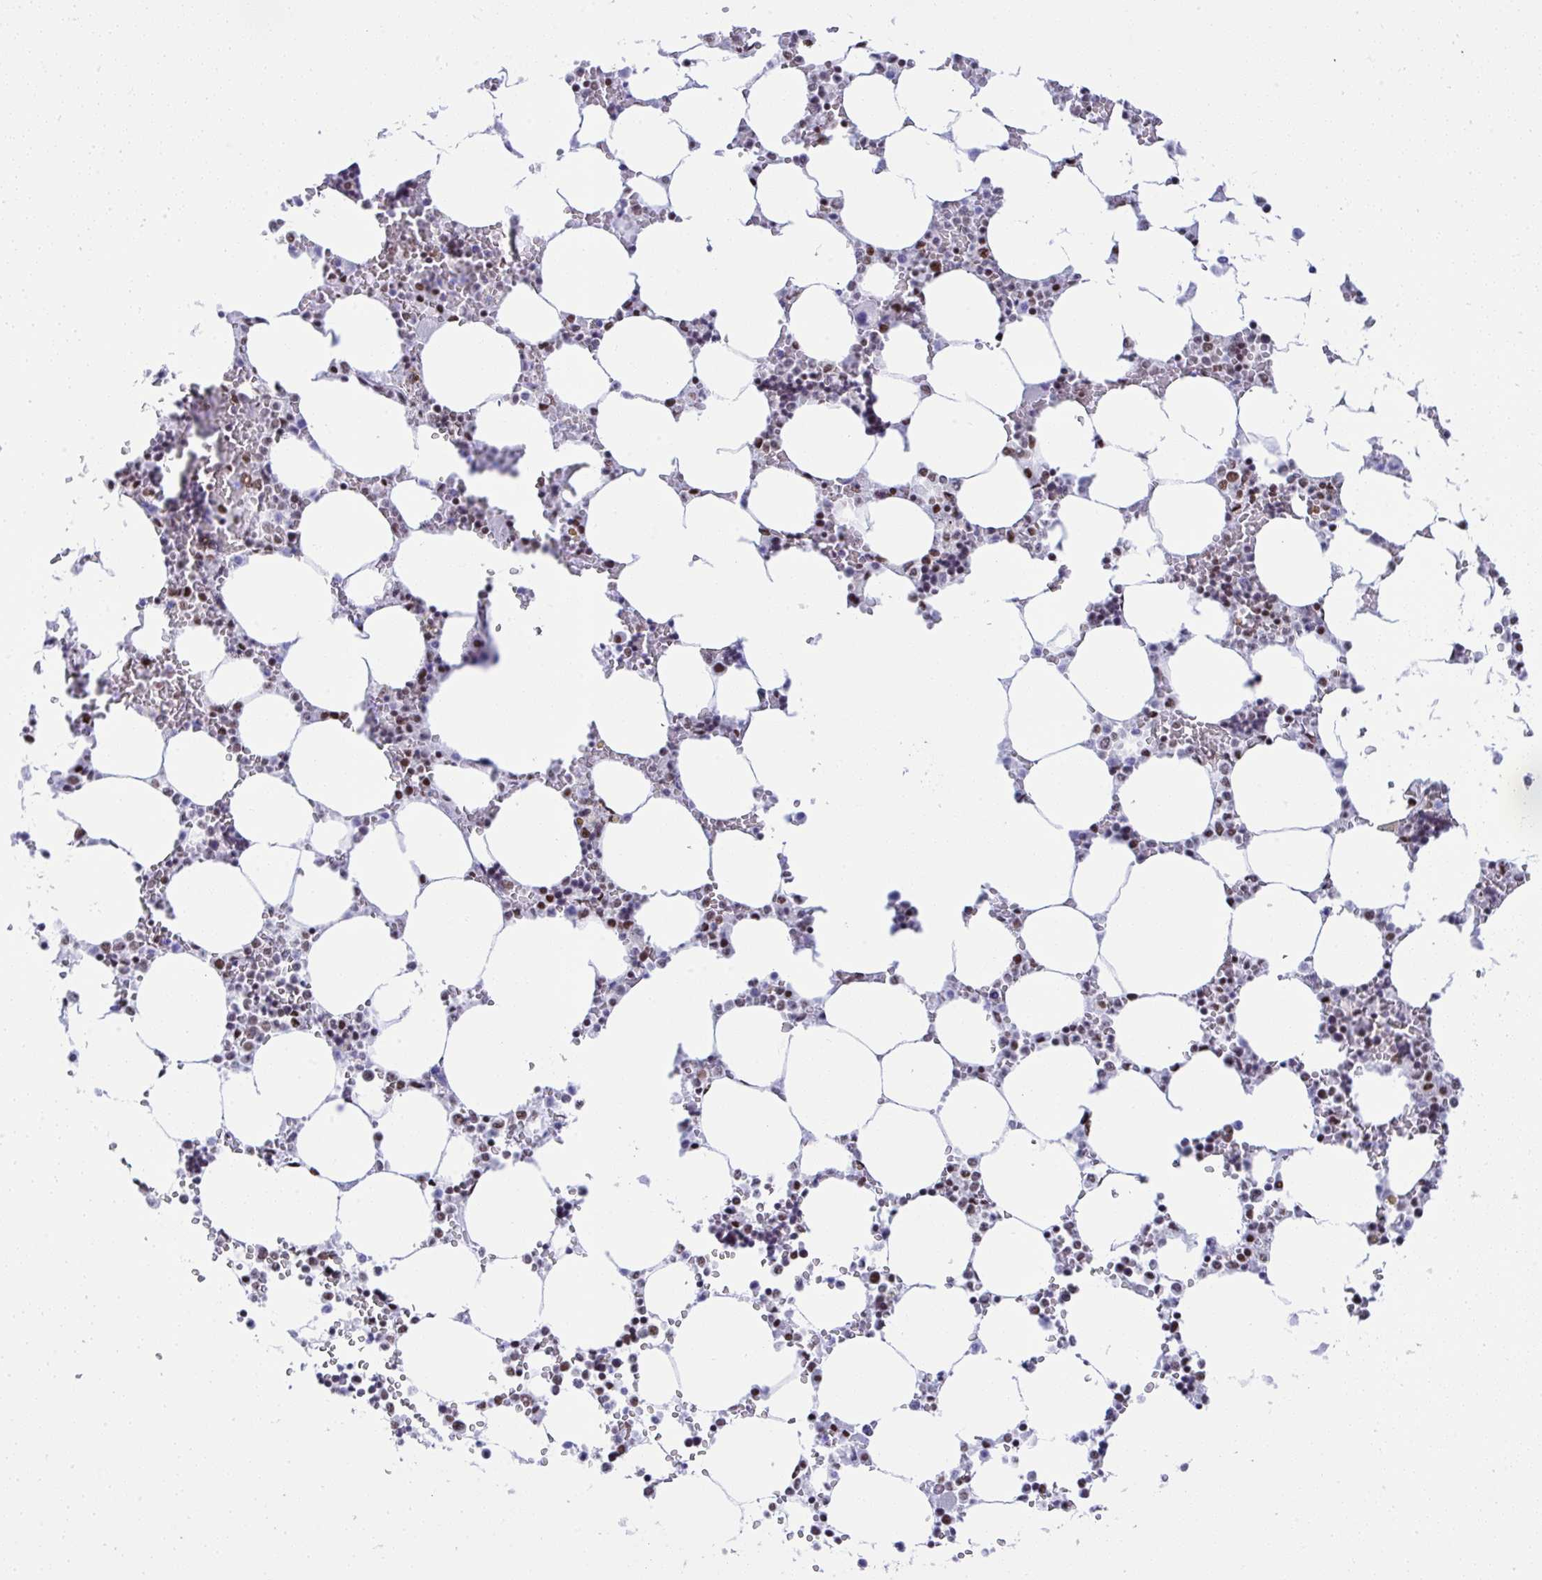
{"staining": {"intensity": "moderate", "quantity": "<25%", "location": "nuclear"}, "tissue": "bone marrow", "cell_type": "Hematopoietic cells", "image_type": "normal", "snomed": [{"axis": "morphology", "description": "Normal tissue, NOS"}, {"axis": "topography", "description": "Bone marrow"}], "caption": "Immunohistochemical staining of unremarkable human bone marrow displays low levels of moderate nuclear positivity in approximately <25% of hematopoietic cells. (Brightfield microscopy of DAB IHC at high magnification).", "gene": "DDX52", "patient": {"sex": "male", "age": 64}}